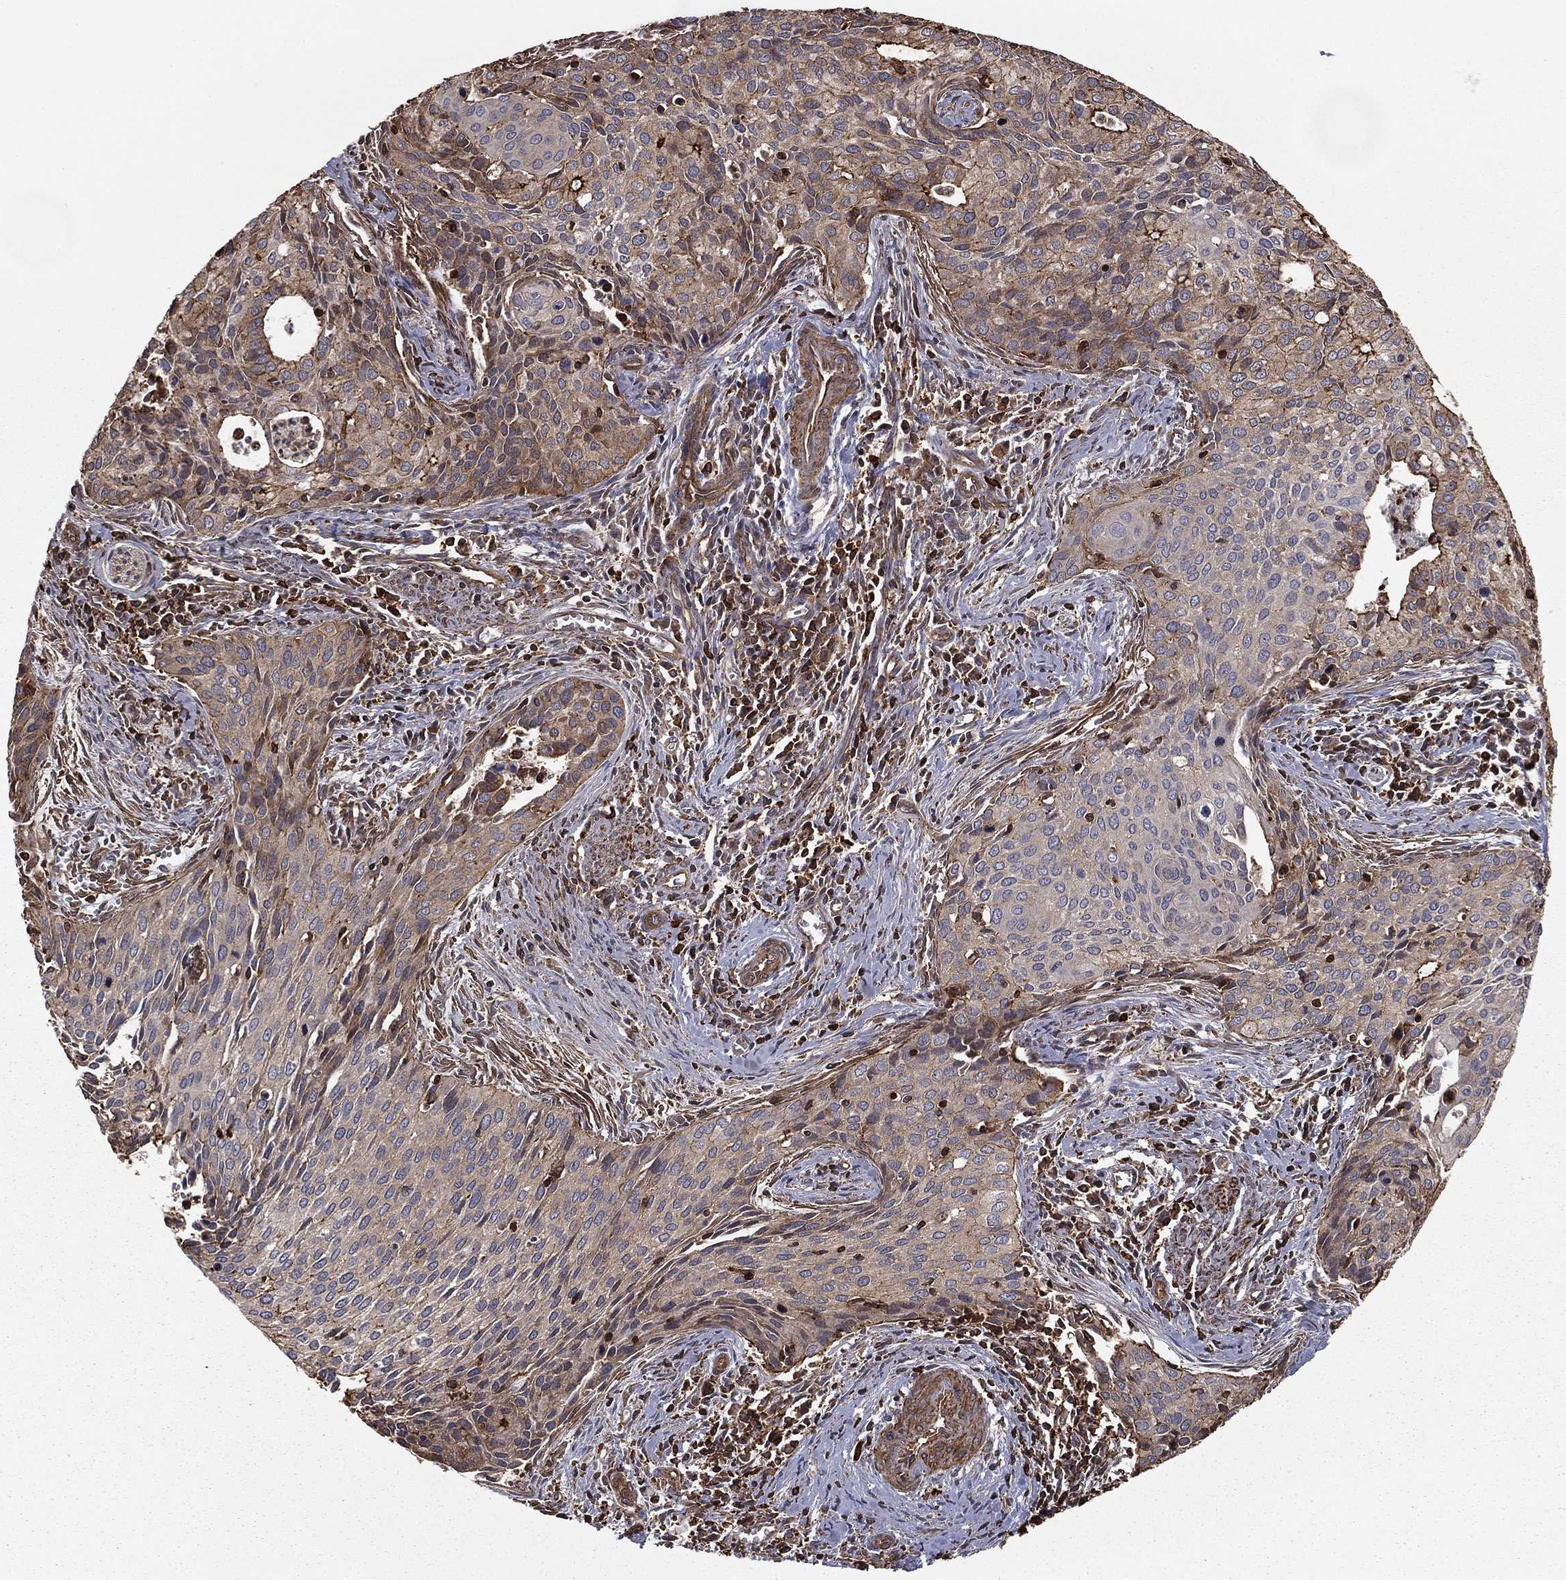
{"staining": {"intensity": "weak", "quantity": "<25%", "location": "cytoplasmic/membranous"}, "tissue": "cervical cancer", "cell_type": "Tumor cells", "image_type": "cancer", "snomed": [{"axis": "morphology", "description": "Squamous cell carcinoma, NOS"}, {"axis": "topography", "description": "Cervix"}], "caption": "Photomicrograph shows no protein expression in tumor cells of cervical cancer tissue.", "gene": "HABP4", "patient": {"sex": "female", "age": 29}}